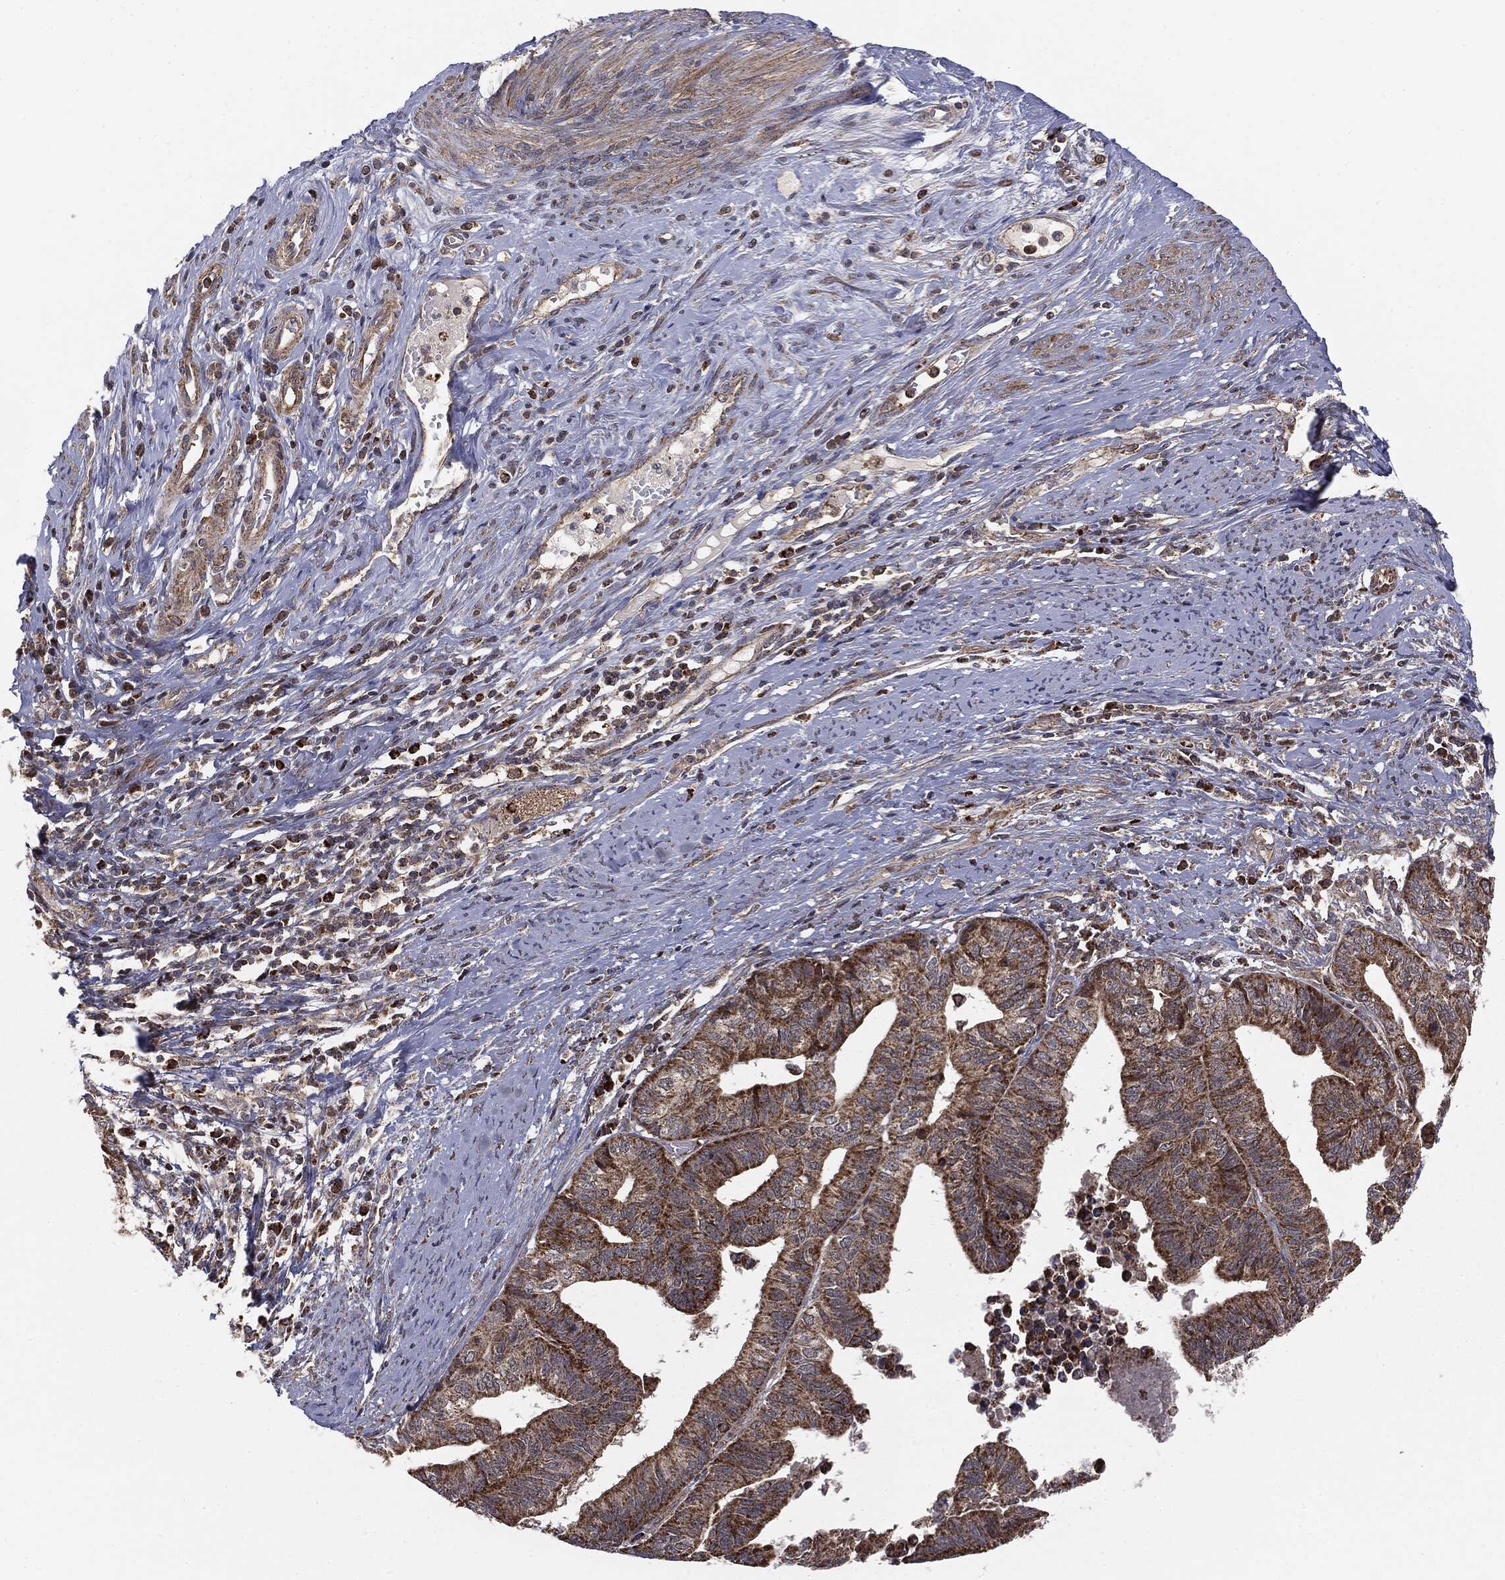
{"staining": {"intensity": "moderate", "quantity": ">75%", "location": "cytoplasmic/membranous"}, "tissue": "endometrial cancer", "cell_type": "Tumor cells", "image_type": "cancer", "snomed": [{"axis": "morphology", "description": "Adenocarcinoma, NOS"}, {"axis": "topography", "description": "Endometrium"}], "caption": "An image of endometrial adenocarcinoma stained for a protein demonstrates moderate cytoplasmic/membranous brown staining in tumor cells.", "gene": "MTOR", "patient": {"sex": "female", "age": 65}}